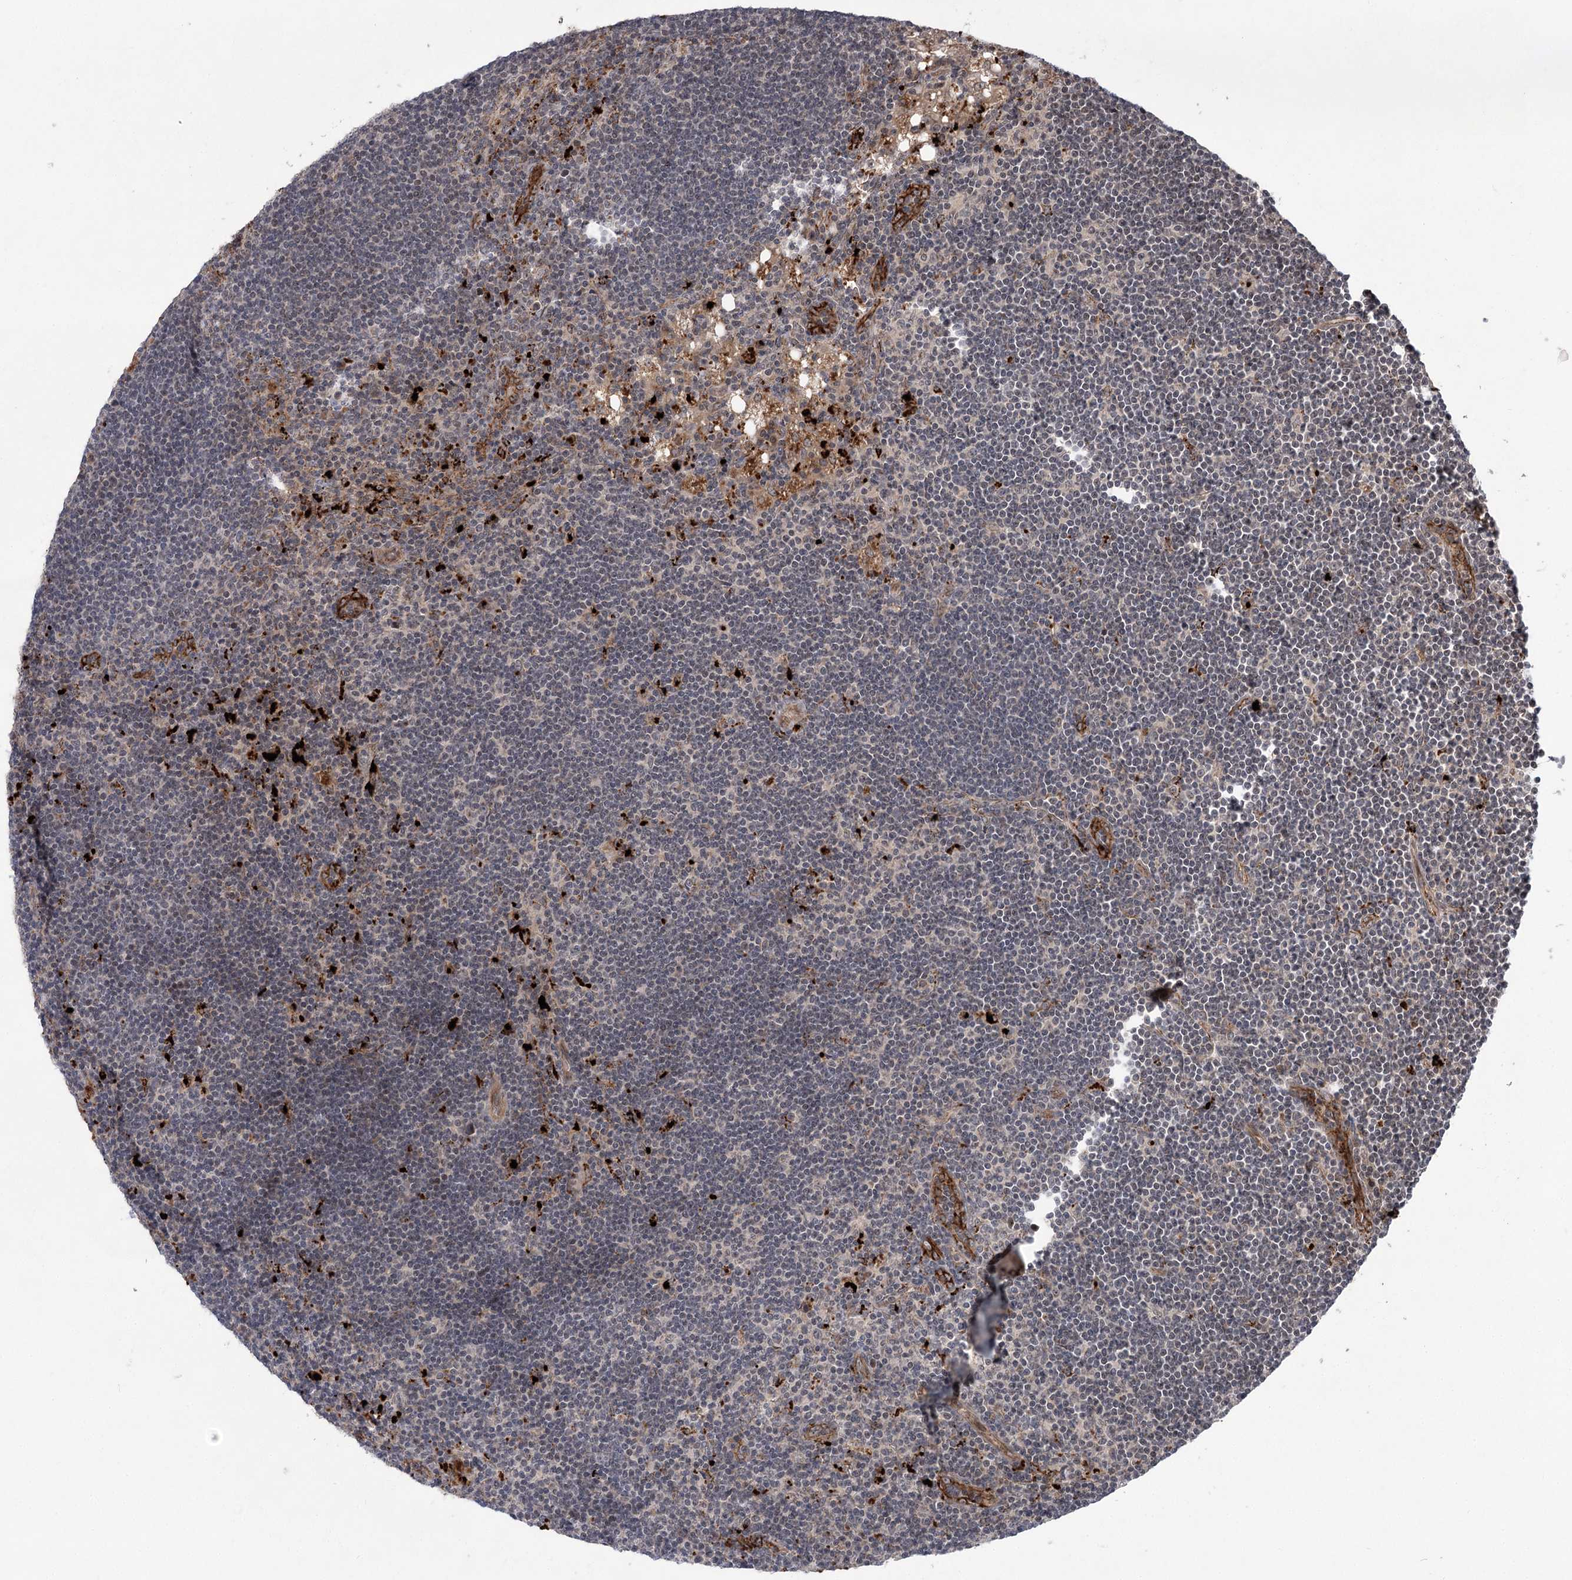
{"staining": {"intensity": "weak", "quantity": "<25%", "location": "cytoplasmic/membranous"}, "tissue": "lymph node", "cell_type": "Germinal center cells", "image_type": "normal", "snomed": [{"axis": "morphology", "description": "Normal tissue, NOS"}, {"axis": "topography", "description": "Lymph node"}], "caption": "Immunohistochemistry (IHC) of unremarkable lymph node exhibits no expression in germinal center cells.", "gene": "METTL24", "patient": {"sex": "male", "age": 24}}